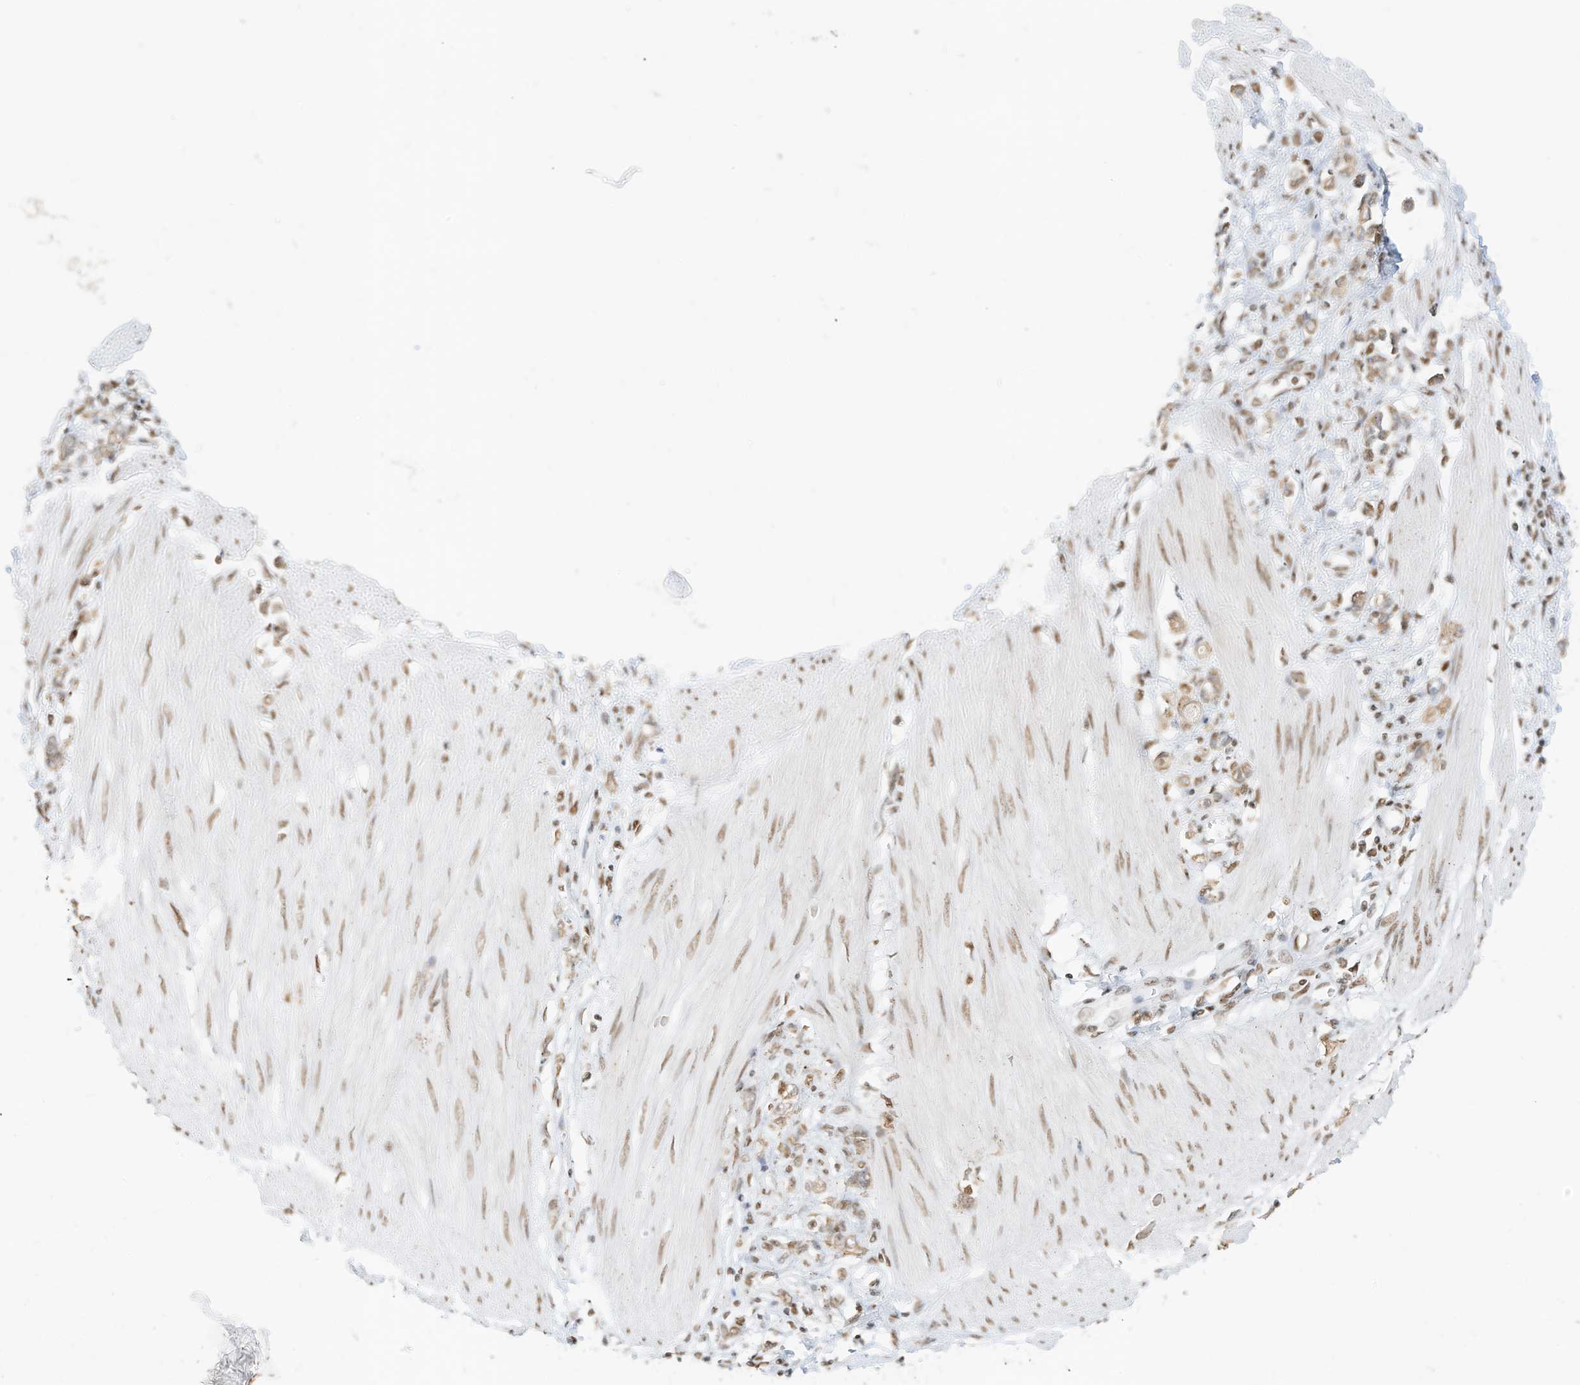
{"staining": {"intensity": "weak", "quantity": ">75%", "location": "nuclear"}, "tissue": "stomach cancer", "cell_type": "Tumor cells", "image_type": "cancer", "snomed": [{"axis": "morphology", "description": "Adenocarcinoma, NOS"}, {"axis": "topography", "description": "Stomach"}], "caption": "Protein expression analysis of human stomach cancer reveals weak nuclear expression in approximately >75% of tumor cells.", "gene": "SMARCA2", "patient": {"sex": "female", "age": 76}}